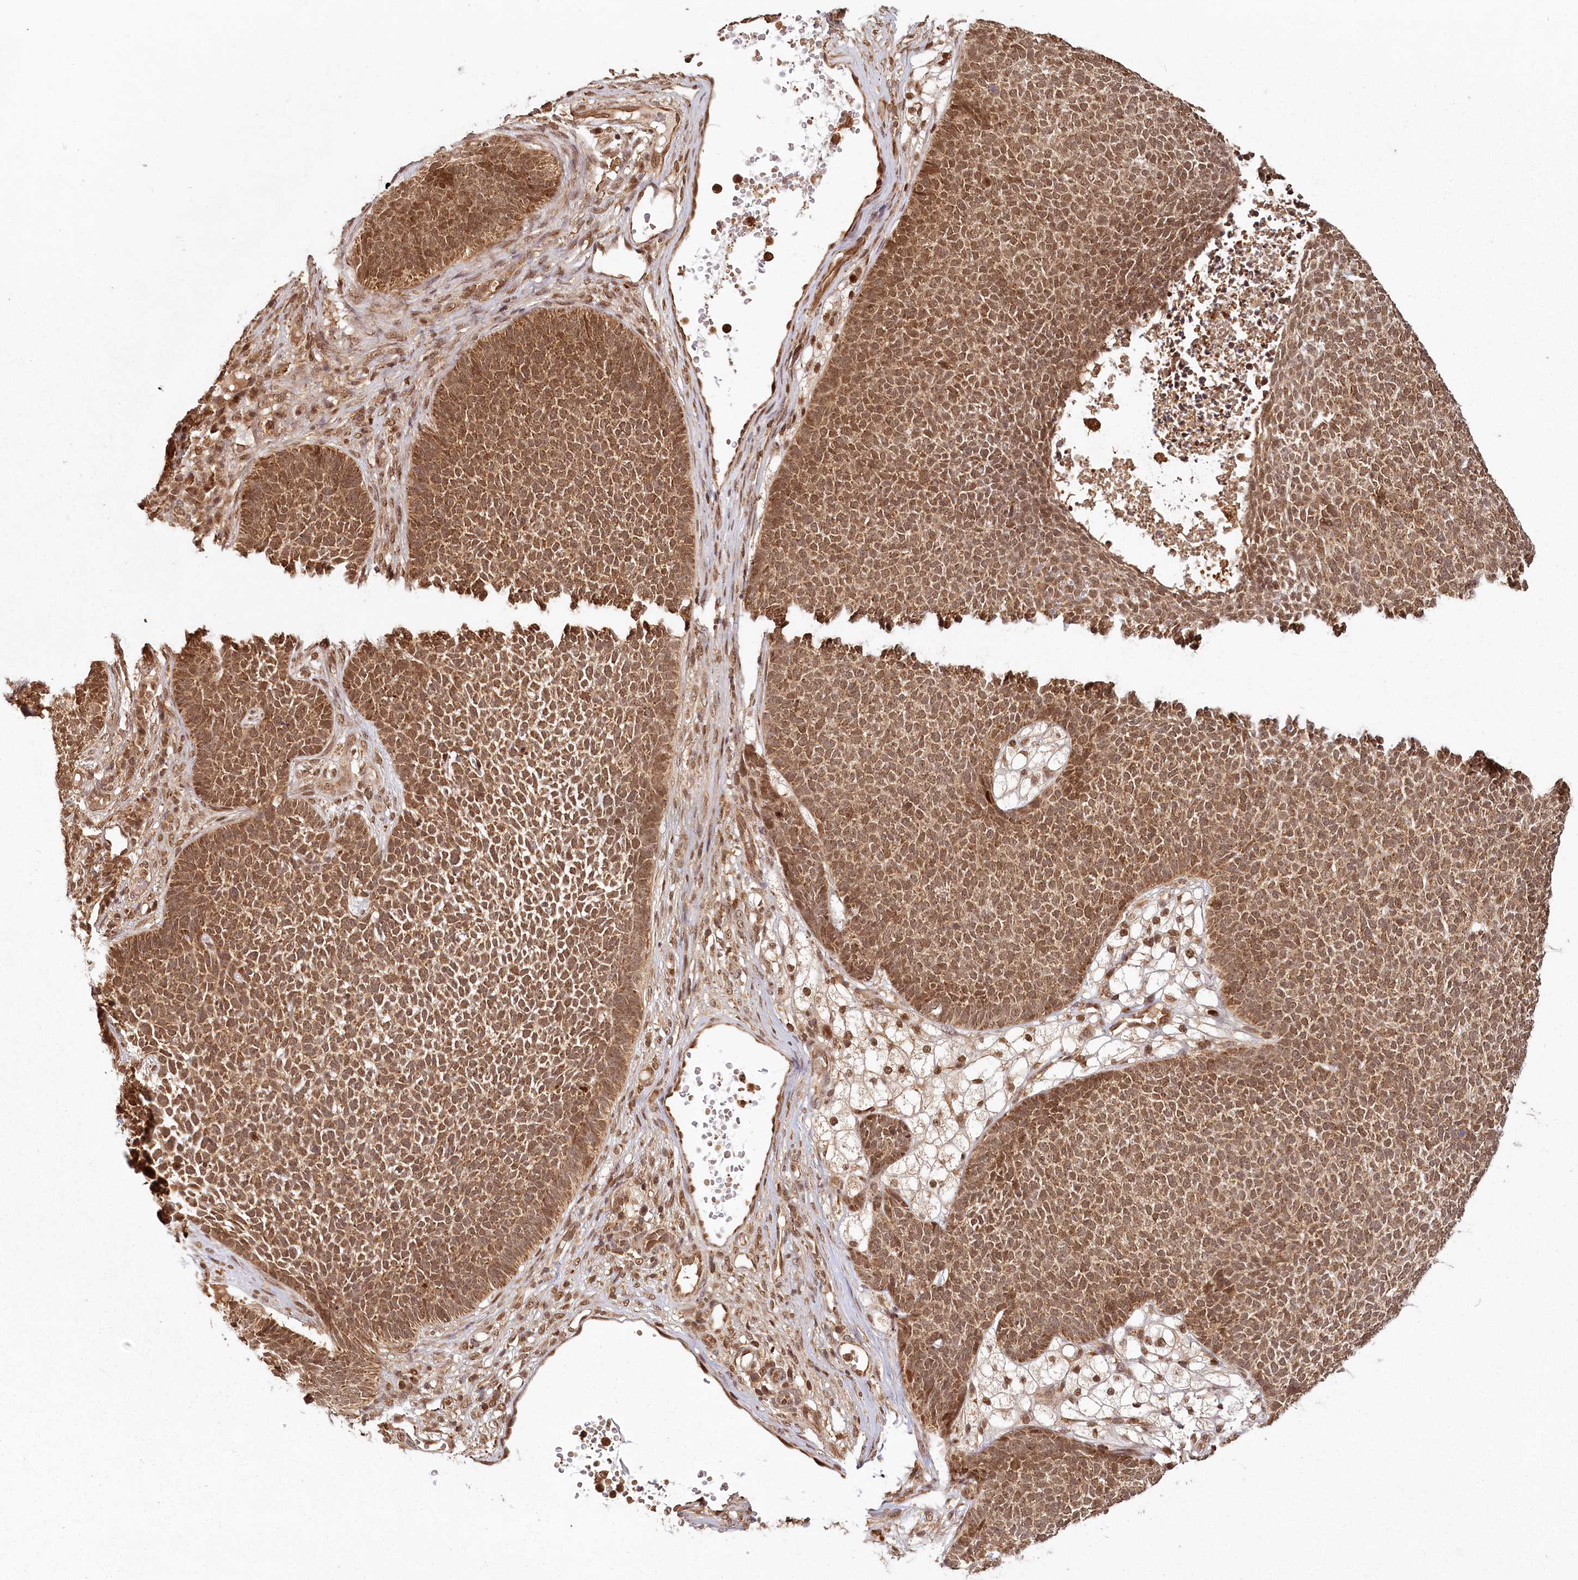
{"staining": {"intensity": "moderate", "quantity": ">75%", "location": "cytoplasmic/membranous,nuclear"}, "tissue": "skin cancer", "cell_type": "Tumor cells", "image_type": "cancer", "snomed": [{"axis": "morphology", "description": "Basal cell carcinoma"}, {"axis": "topography", "description": "Skin"}], "caption": "An IHC image of neoplastic tissue is shown. Protein staining in brown labels moderate cytoplasmic/membranous and nuclear positivity in skin basal cell carcinoma within tumor cells.", "gene": "MICU1", "patient": {"sex": "female", "age": 84}}